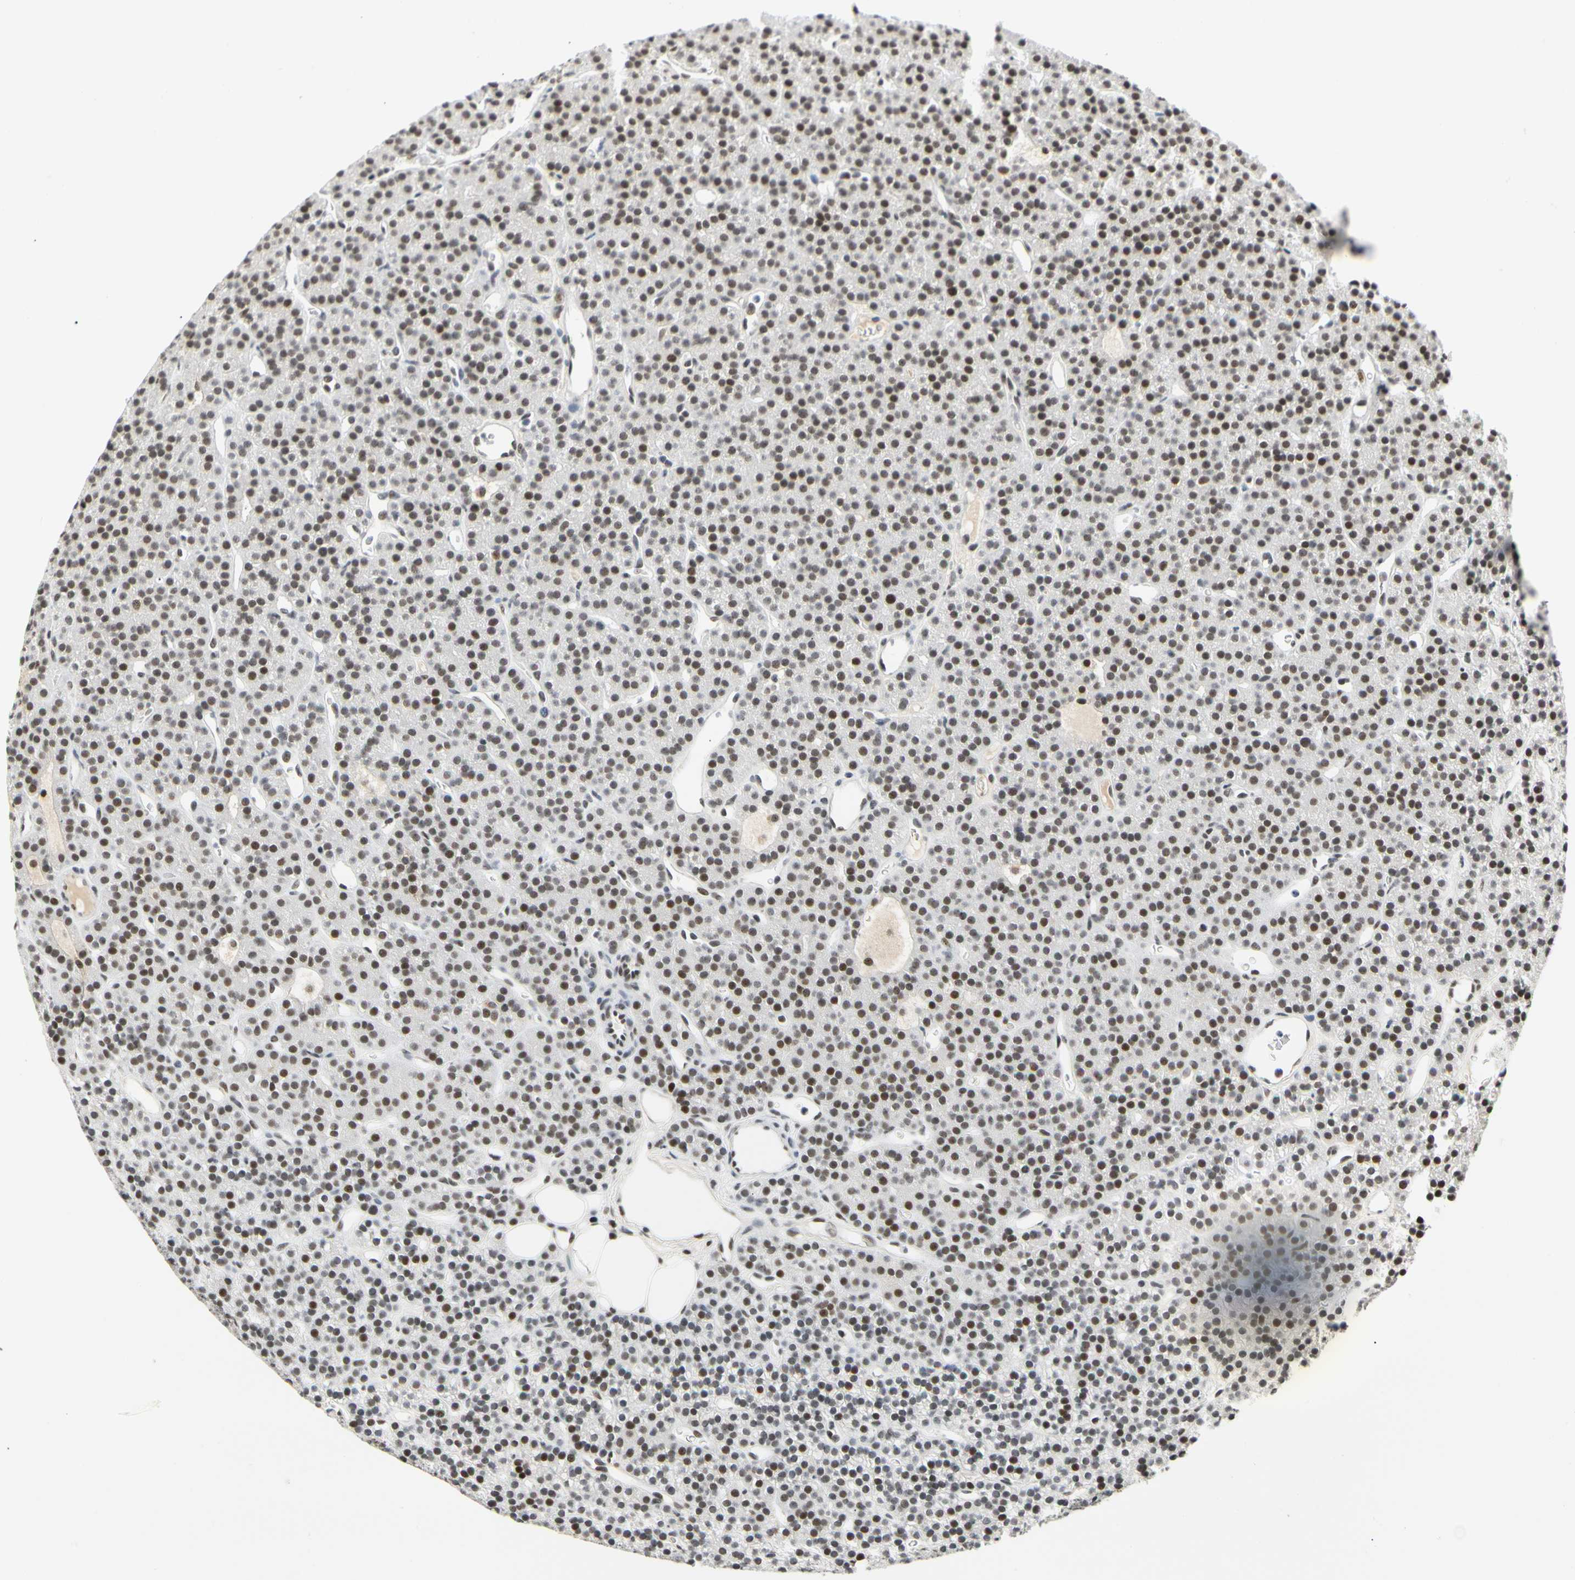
{"staining": {"intensity": "moderate", "quantity": "25%-75%", "location": "nuclear"}, "tissue": "parathyroid gland", "cell_type": "Glandular cells", "image_type": "normal", "snomed": [{"axis": "morphology", "description": "Normal tissue, NOS"}, {"axis": "morphology", "description": "Hyperplasia, NOS"}, {"axis": "topography", "description": "Parathyroid gland"}], "caption": "The micrograph reveals a brown stain indicating the presence of a protein in the nuclear of glandular cells in parathyroid gland. (DAB (3,3'-diaminobenzidine) = brown stain, brightfield microscopy at high magnification).", "gene": "ZSCAN16", "patient": {"sex": "male", "age": 44}}